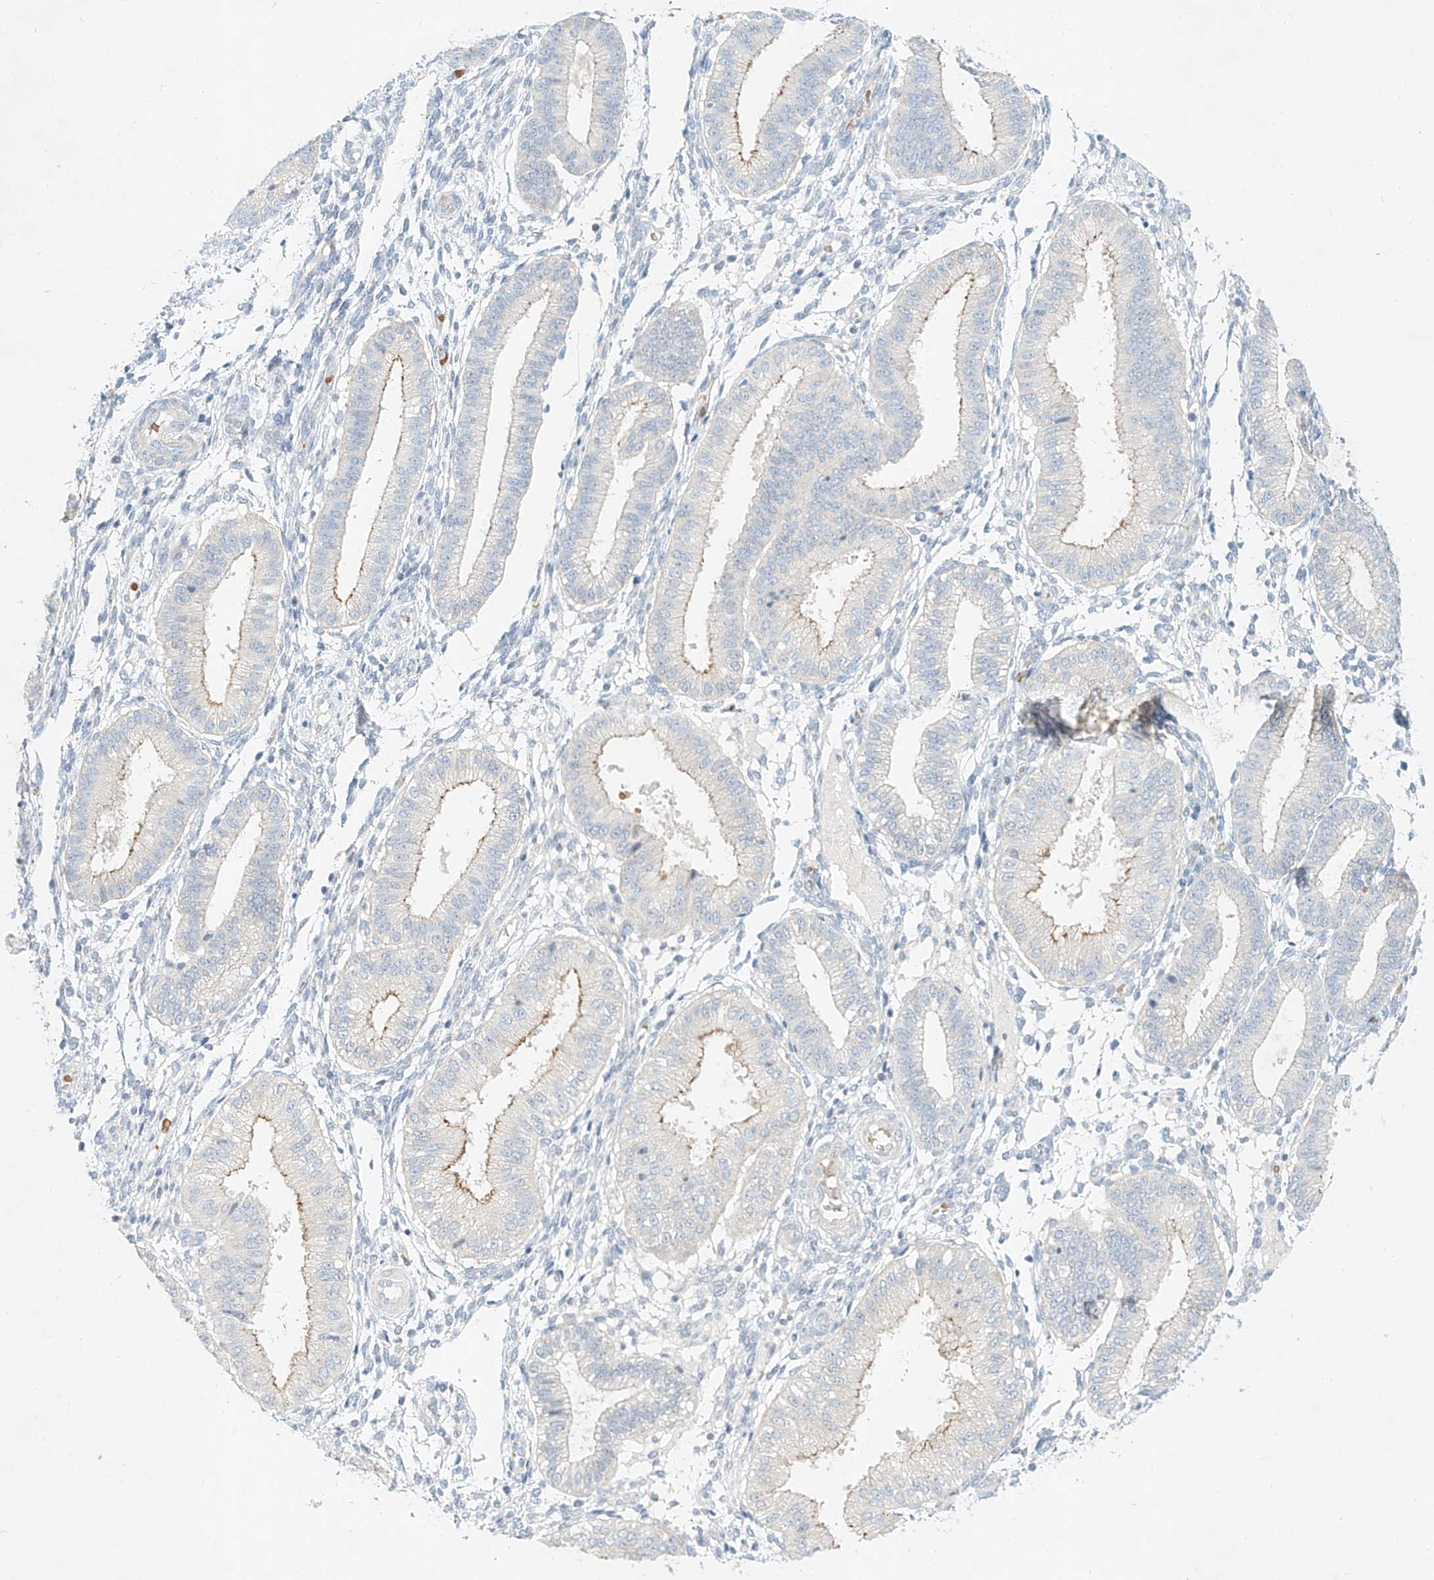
{"staining": {"intensity": "negative", "quantity": "none", "location": "none"}, "tissue": "endometrium", "cell_type": "Cells in endometrial stroma", "image_type": "normal", "snomed": [{"axis": "morphology", "description": "Normal tissue, NOS"}, {"axis": "topography", "description": "Endometrium"}], "caption": "This is a image of immunohistochemistry (IHC) staining of unremarkable endometrium, which shows no positivity in cells in endometrial stroma. Nuclei are stained in blue.", "gene": "SYTL3", "patient": {"sex": "female", "age": 39}}